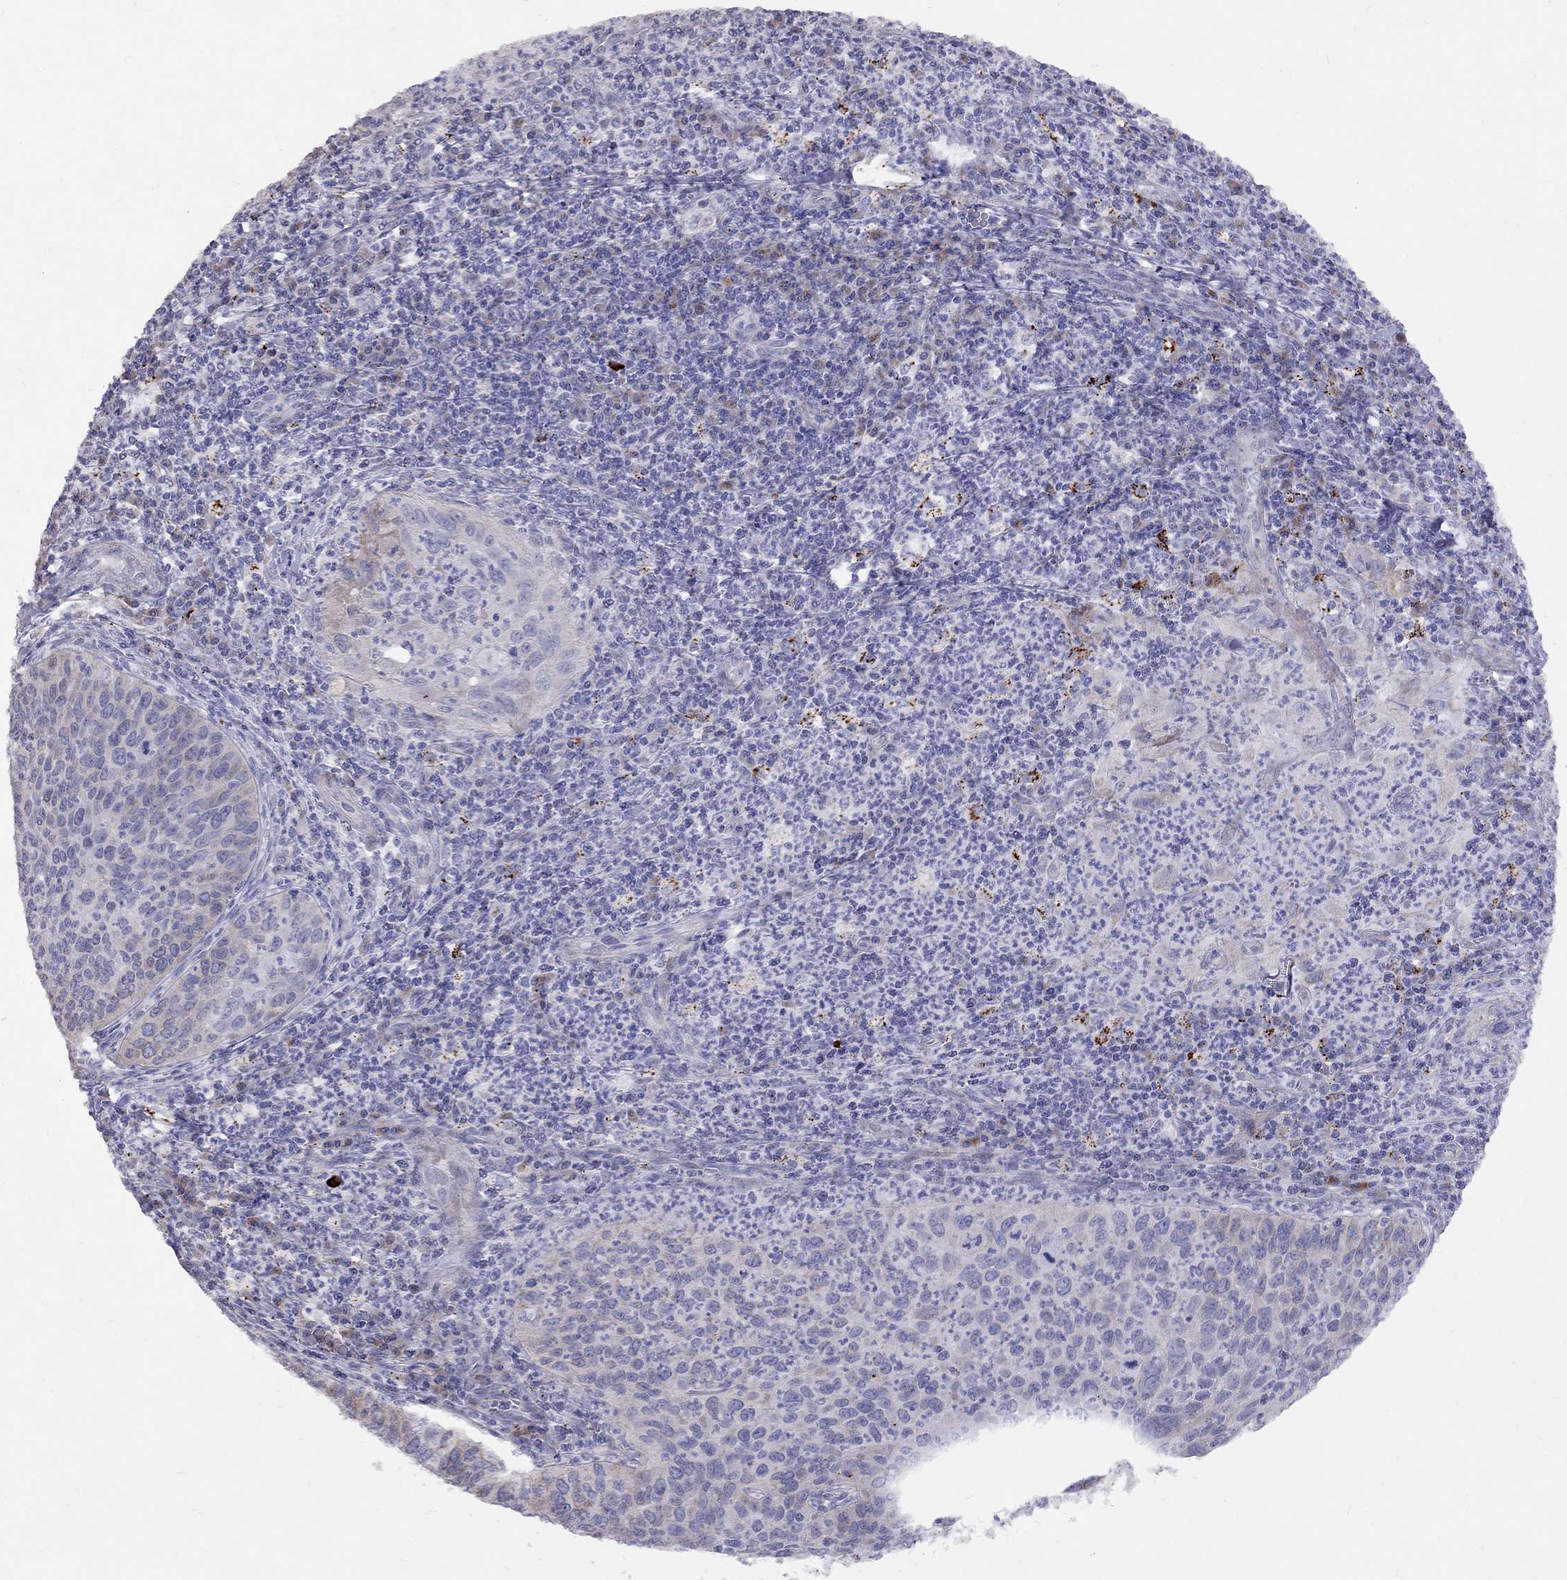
{"staining": {"intensity": "moderate", "quantity": "<25%", "location": "cytoplasmic/membranous"}, "tissue": "cervical cancer", "cell_type": "Tumor cells", "image_type": "cancer", "snomed": [{"axis": "morphology", "description": "Squamous cell carcinoma, NOS"}, {"axis": "topography", "description": "Cervix"}], "caption": "Cervical cancer stained for a protein (brown) reveals moderate cytoplasmic/membranous positive positivity in approximately <25% of tumor cells.", "gene": "MAGEB4", "patient": {"sex": "female", "age": 26}}